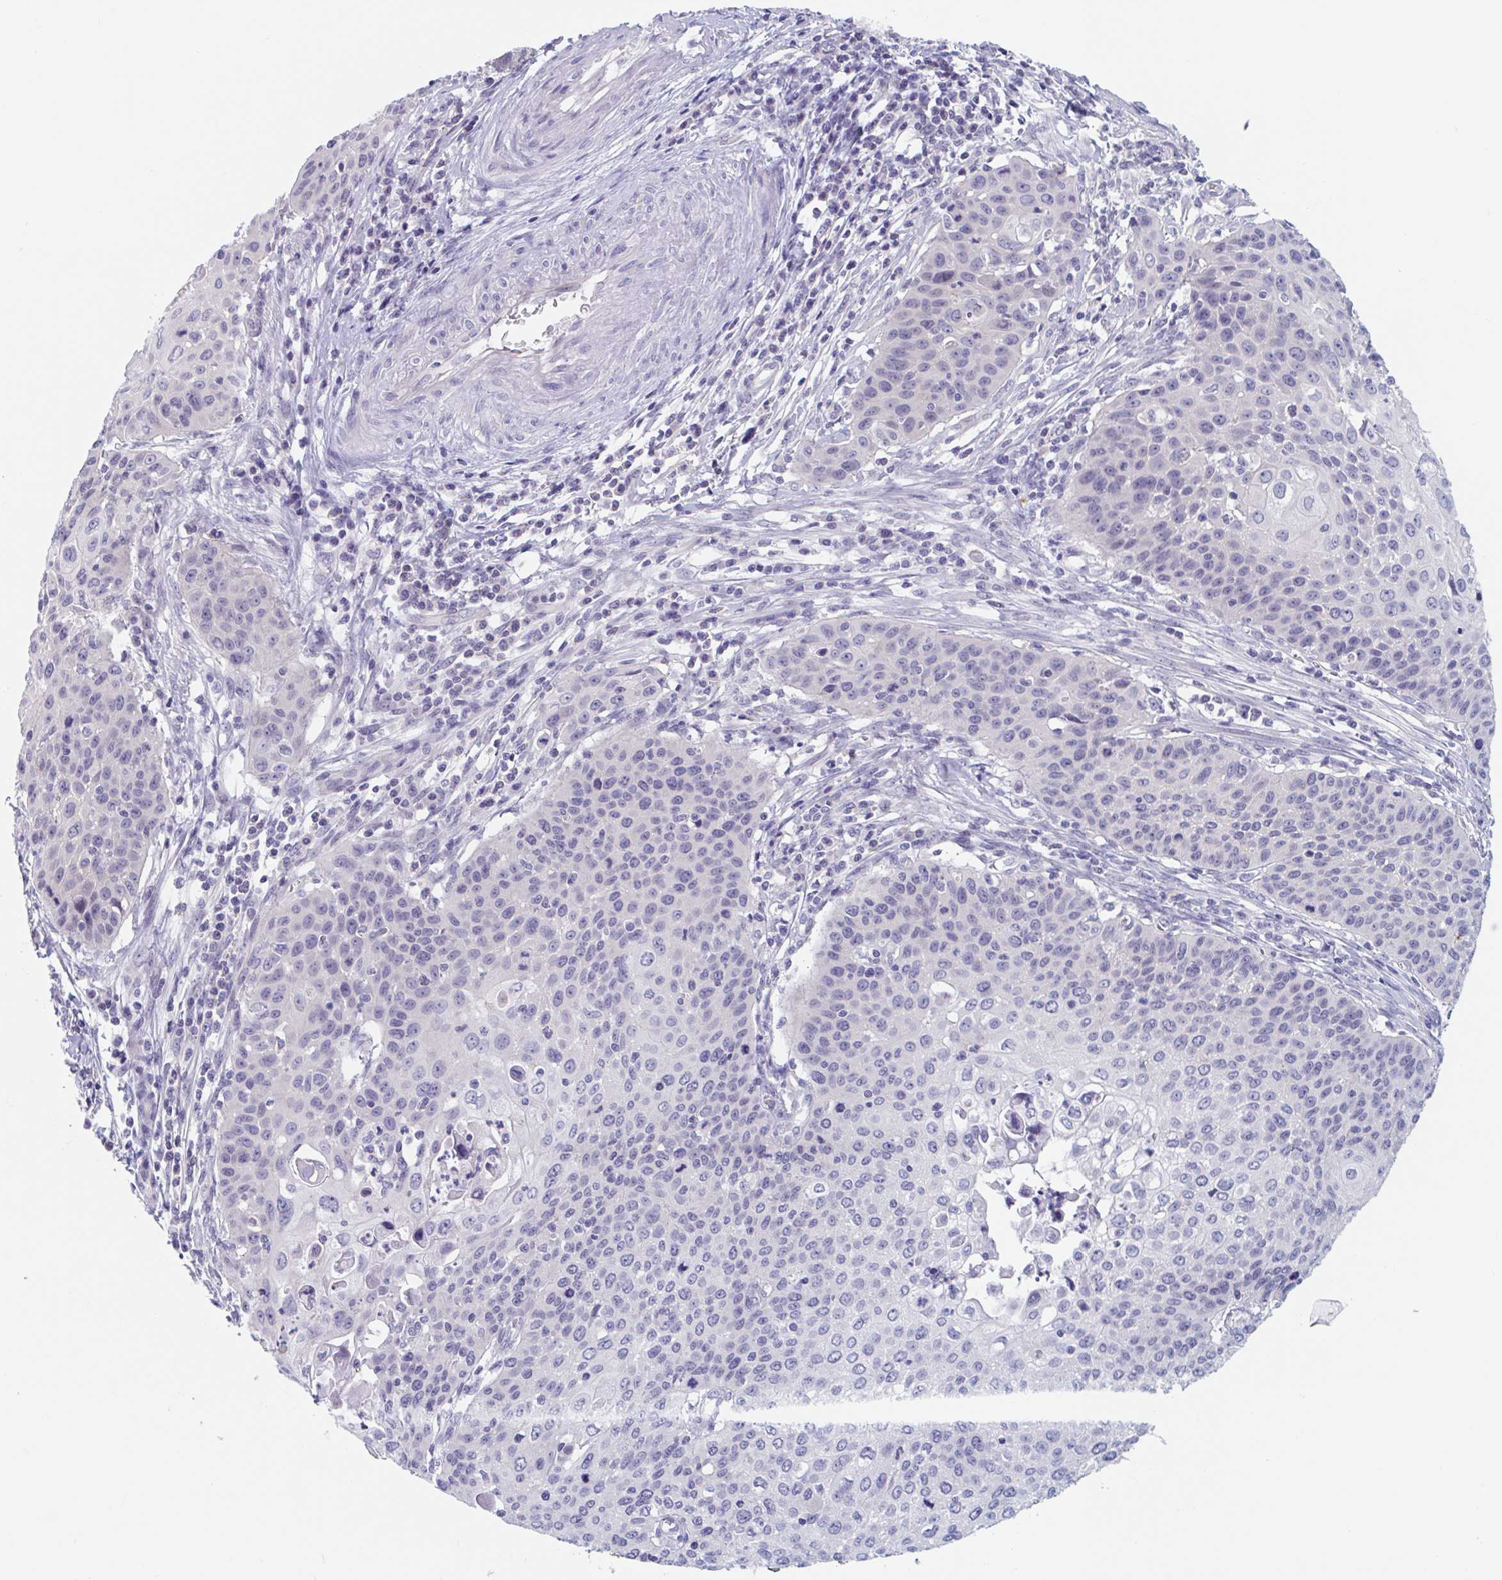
{"staining": {"intensity": "negative", "quantity": "none", "location": "none"}, "tissue": "cervical cancer", "cell_type": "Tumor cells", "image_type": "cancer", "snomed": [{"axis": "morphology", "description": "Squamous cell carcinoma, NOS"}, {"axis": "topography", "description": "Cervix"}], "caption": "This is an immunohistochemistry (IHC) histopathology image of human cervical cancer. There is no expression in tumor cells.", "gene": "UNKL", "patient": {"sex": "female", "age": 65}}